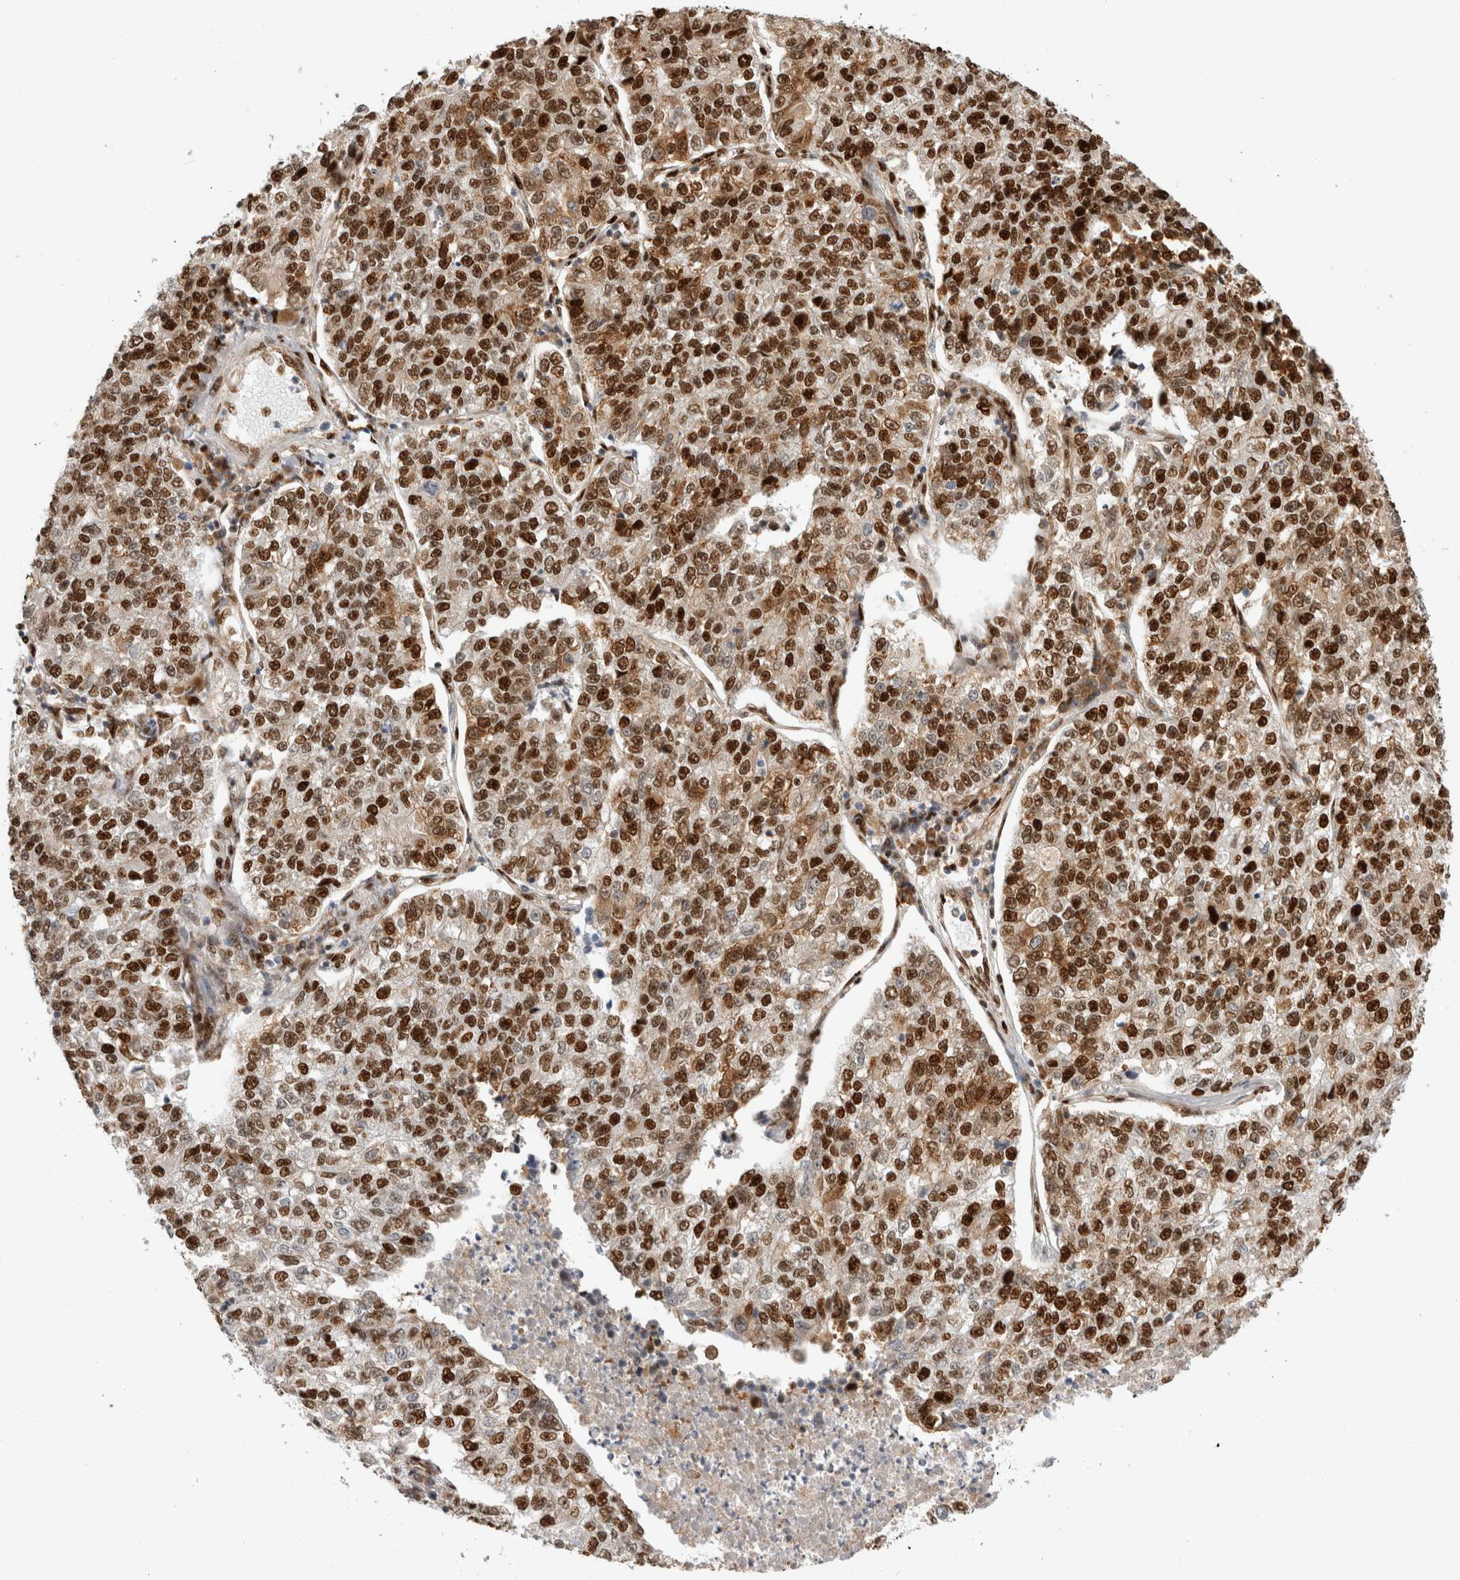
{"staining": {"intensity": "strong", "quantity": ">75%", "location": "nuclear"}, "tissue": "lung cancer", "cell_type": "Tumor cells", "image_type": "cancer", "snomed": [{"axis": "morphology", "description": "Adenocarcinoma, NOS"}, {"axis": "topography", "description": "Lung"}], "caption": "A high amount of strong nuclear expression is identified in about >75% of tumor cells in lung adenocarcinoma tissue. The staining was performed using DAB, with brown indicating positive protein expression. Nuclei are stained blue with hematoxylin.", "gene": "TCF4", "patient": {"sex": "male", "age": 49}}